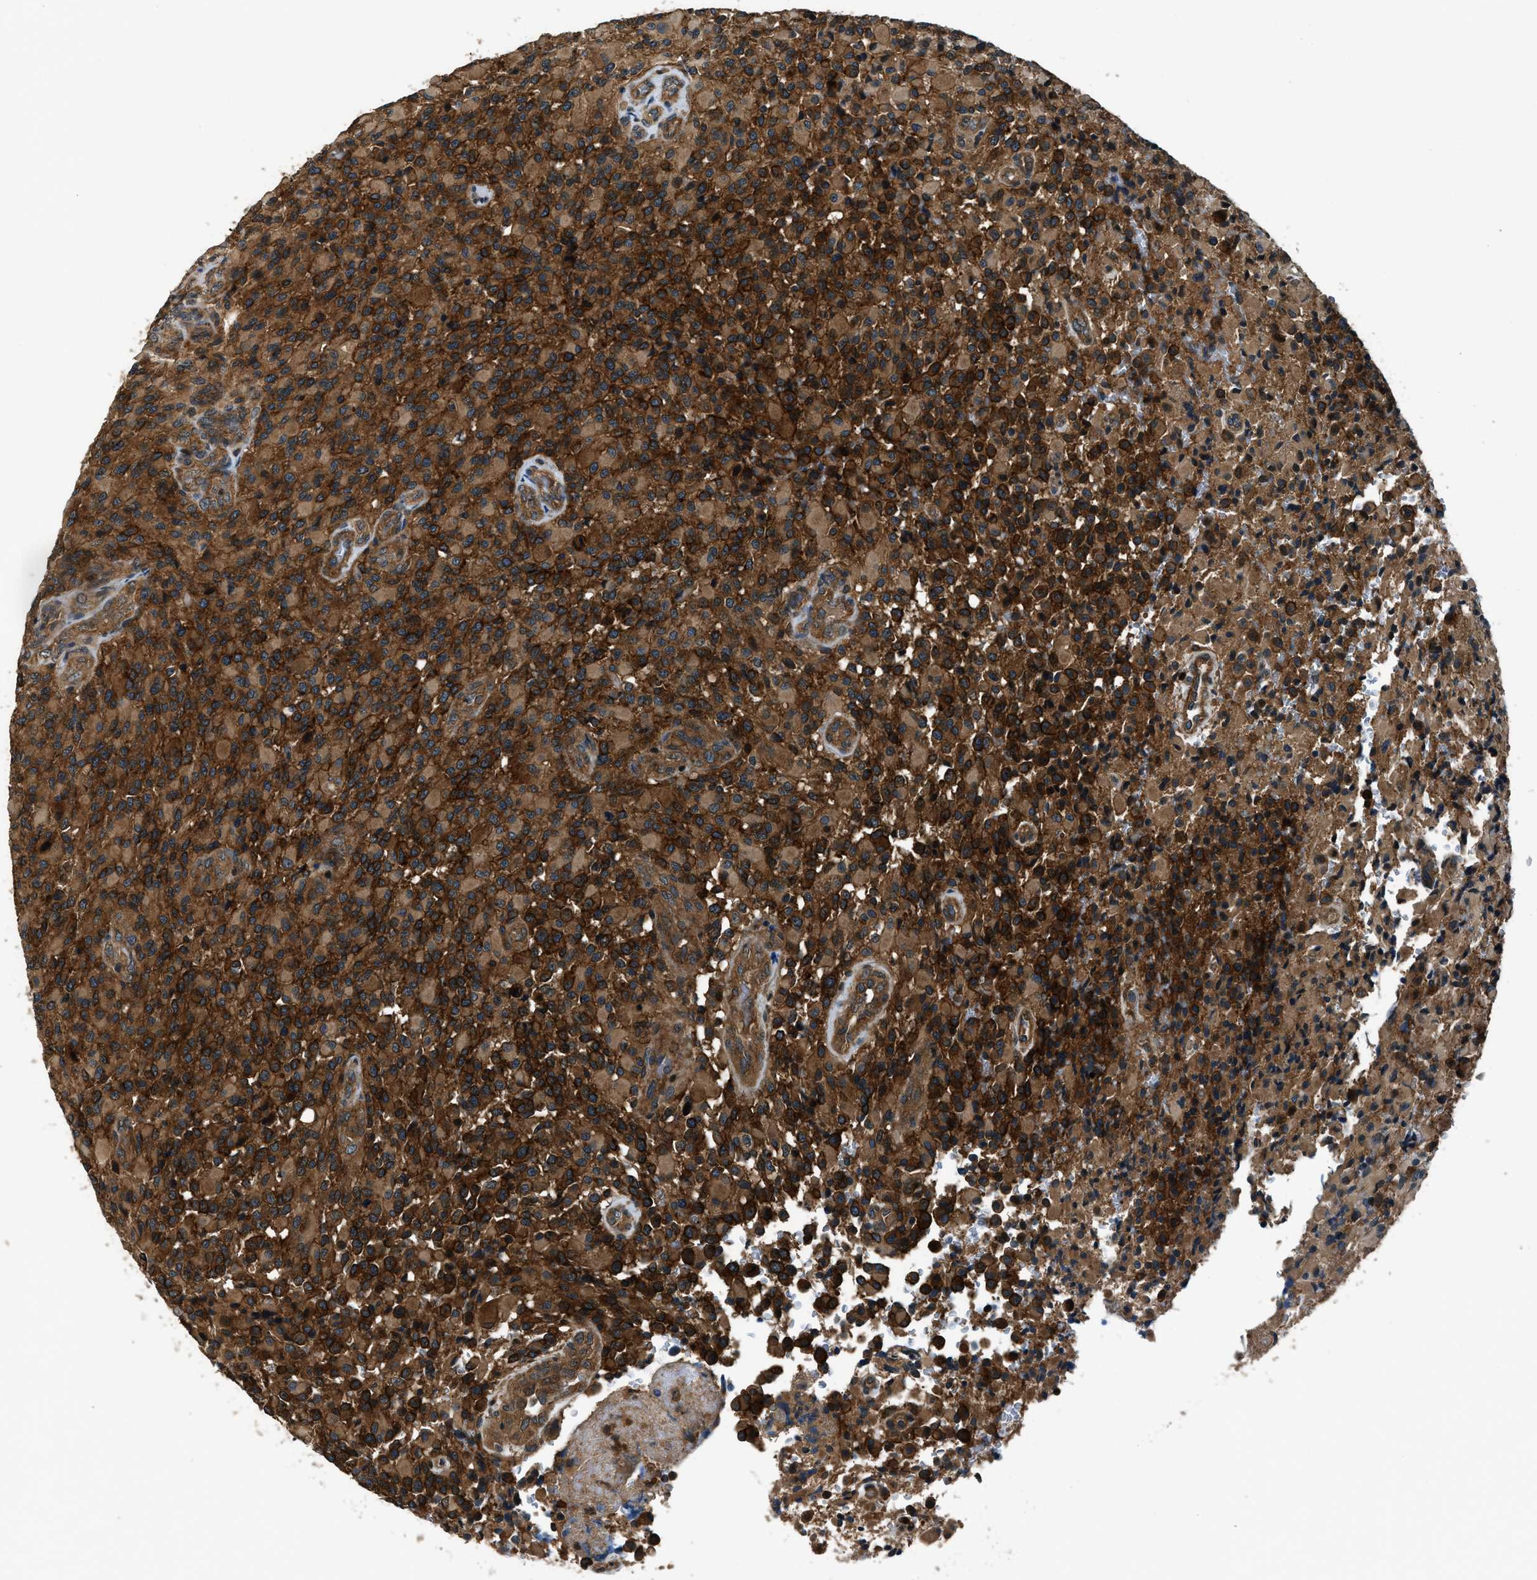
{"staining": {"intensity": "strong", "quantity": ">75%", "location": "cytoplasmic/membranous"}, "tissue": "glioma", "cell_type": "Tumor cells", "image_type": "cancer", "snomed": [{"axis": "morphology", "description": "Glioma, malignant, High grade"}, {"axis": "topography", "description": "Brain"}], "caption": "Immunohistochemical staining of glioma displays high levels of strong cytoplasmic/membranous positivity in about >75% of tumor cells.", "gene": "ARHGEF11", "patient": {"sex": "male", "age": 71}}